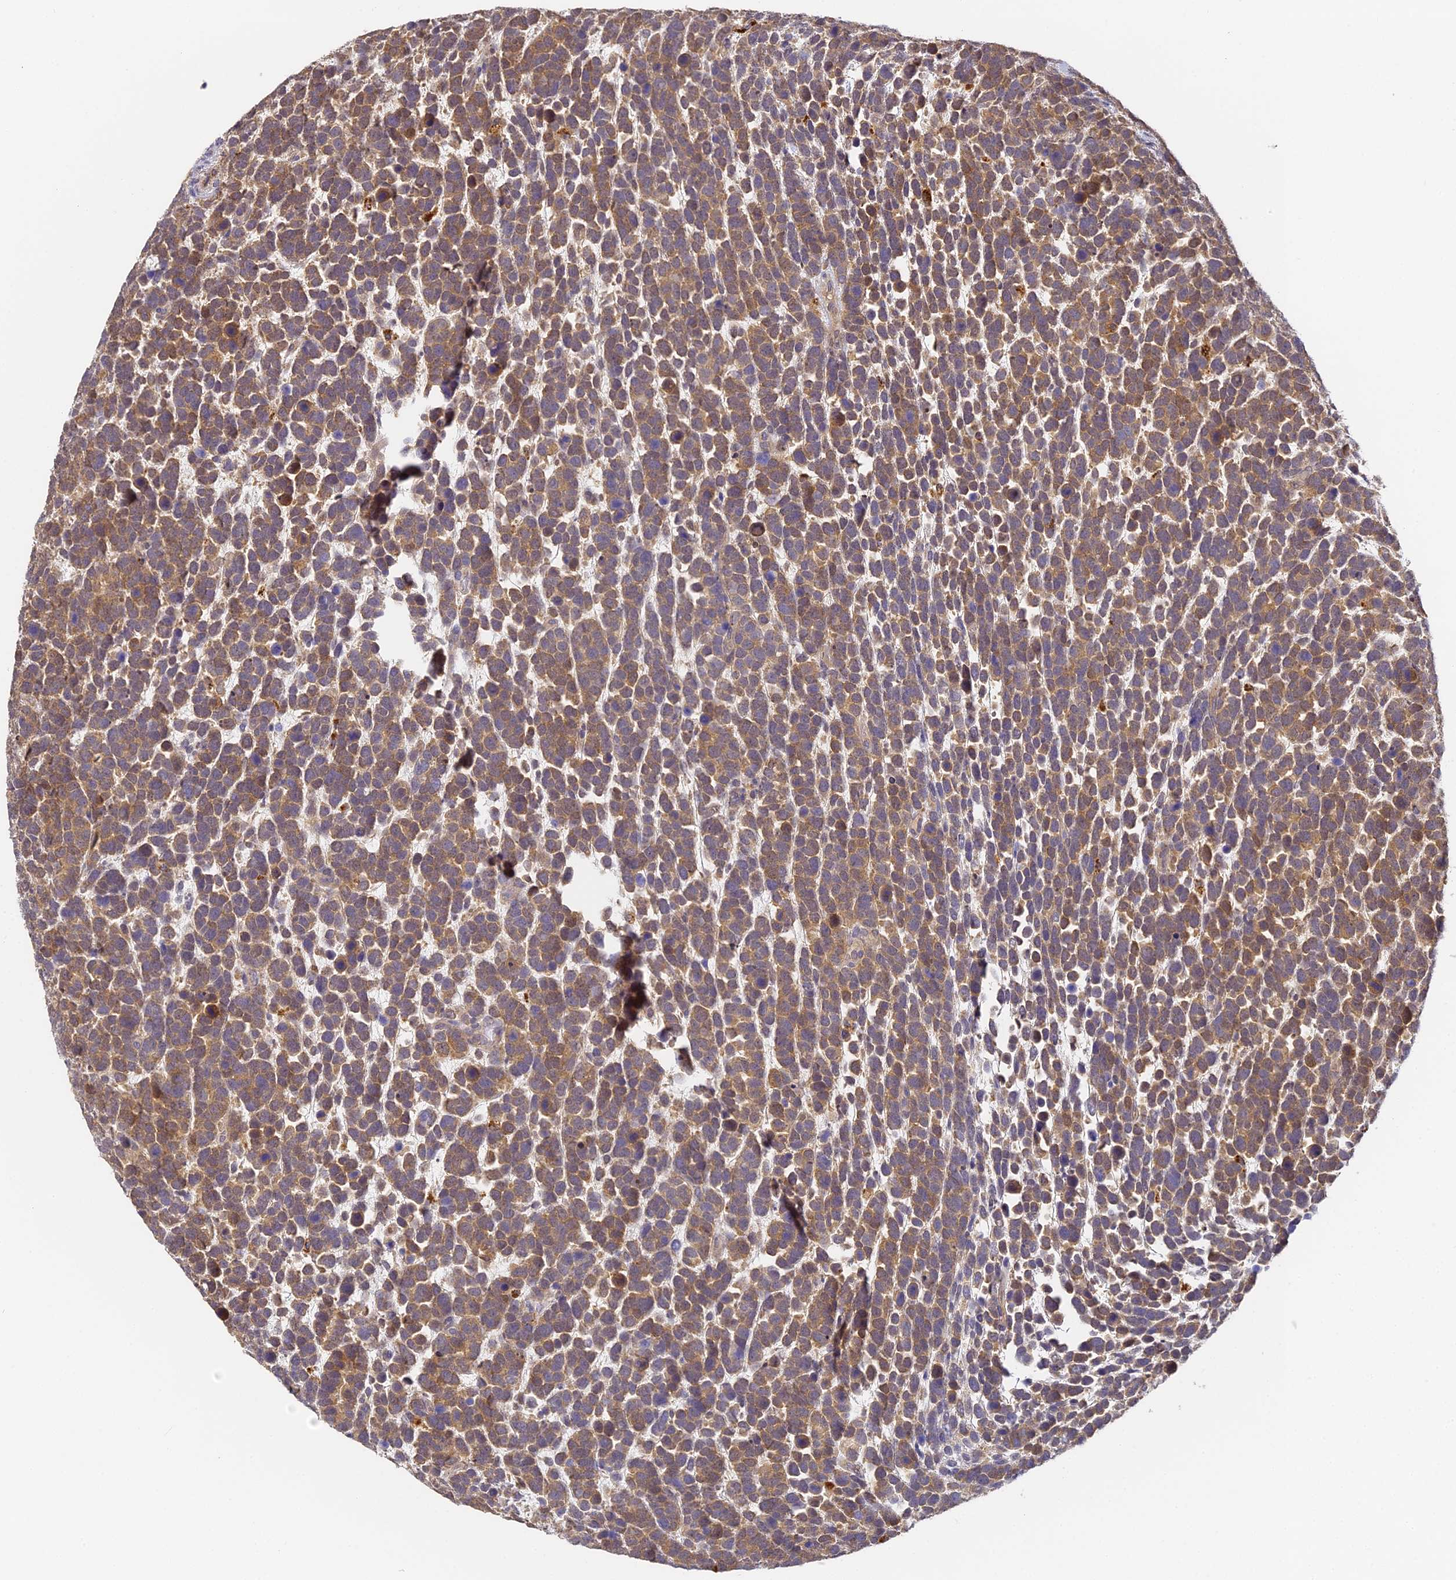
{"staining": {"intensity": "moderate", "quantity": ">75%", "location": "cytoplasmic/membranous"}, "tissue": "urothelial cancer", "cell_type": "Tumor cells", "image_type": "cancer", "snomed": [{"axis": "morphology", "description": "Urothelial carcinoma, High grade"}, {"axis": "topography", "description": "Urinary bladder"}], "caption": "Moderate cytoplasmic/membranous positivity for a protein is present in about >75% of tumor cells of high-grade urothelial carcinoma using immunohistochemistry (IHC).", "gene": "YAE1", "patient": {"sex": "female", "age": 82}}